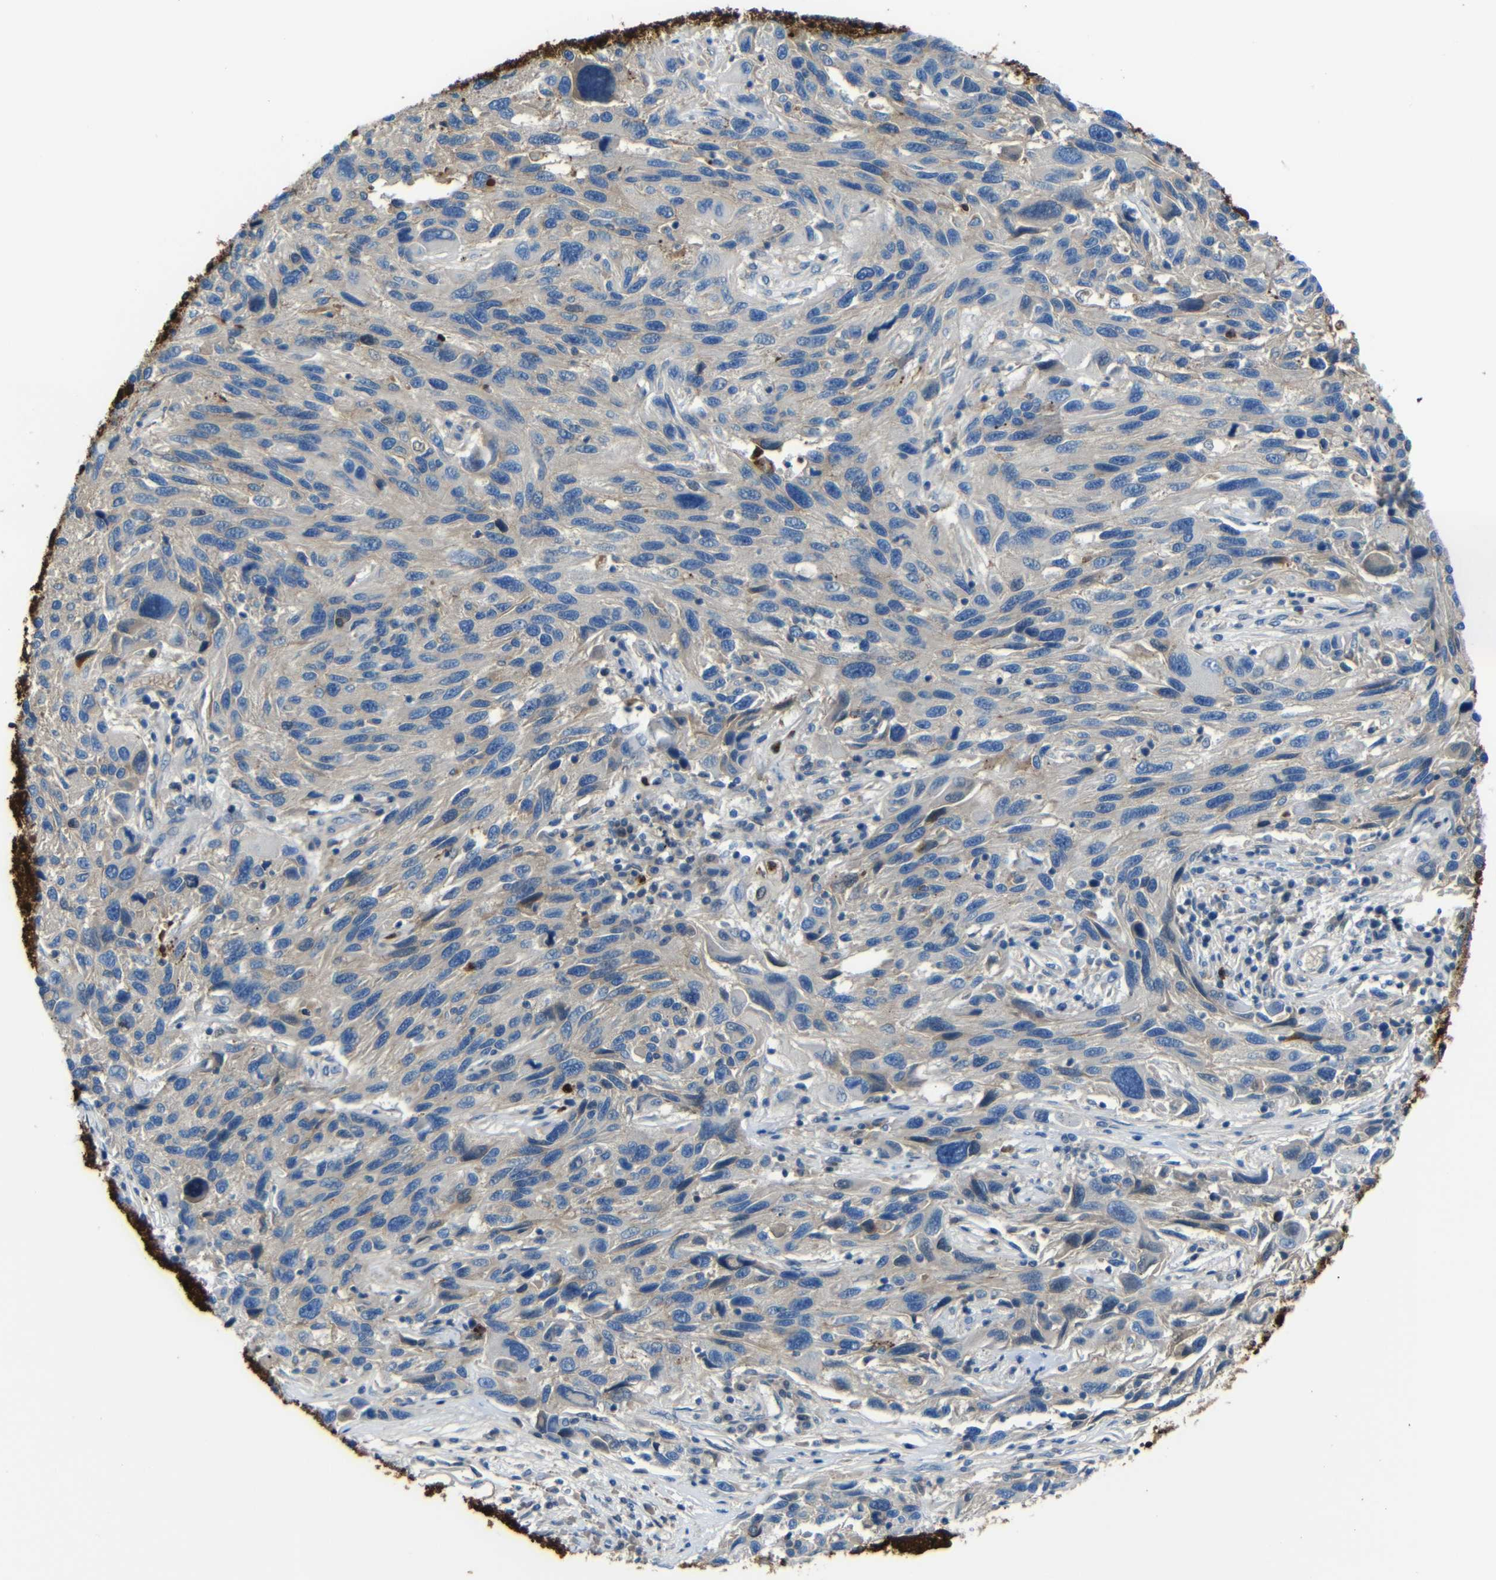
{"staining": {"intensity": "negative", "quantity": "none", "location": "none"}, "tissue": "melanoma", "cell_type": "Tumor cells", "image_type": "cancer", "snomed": [{"axis": "morphology", "description": "Malignant melanoma, NOS"}, {"axis": "topography", "description": "Skin"}], "caption": "IHC of malignant melanoma shows no positivity in tumor cells.", "gene": "SERPINA1", "patient": {"sex": "male", "age": 53}}